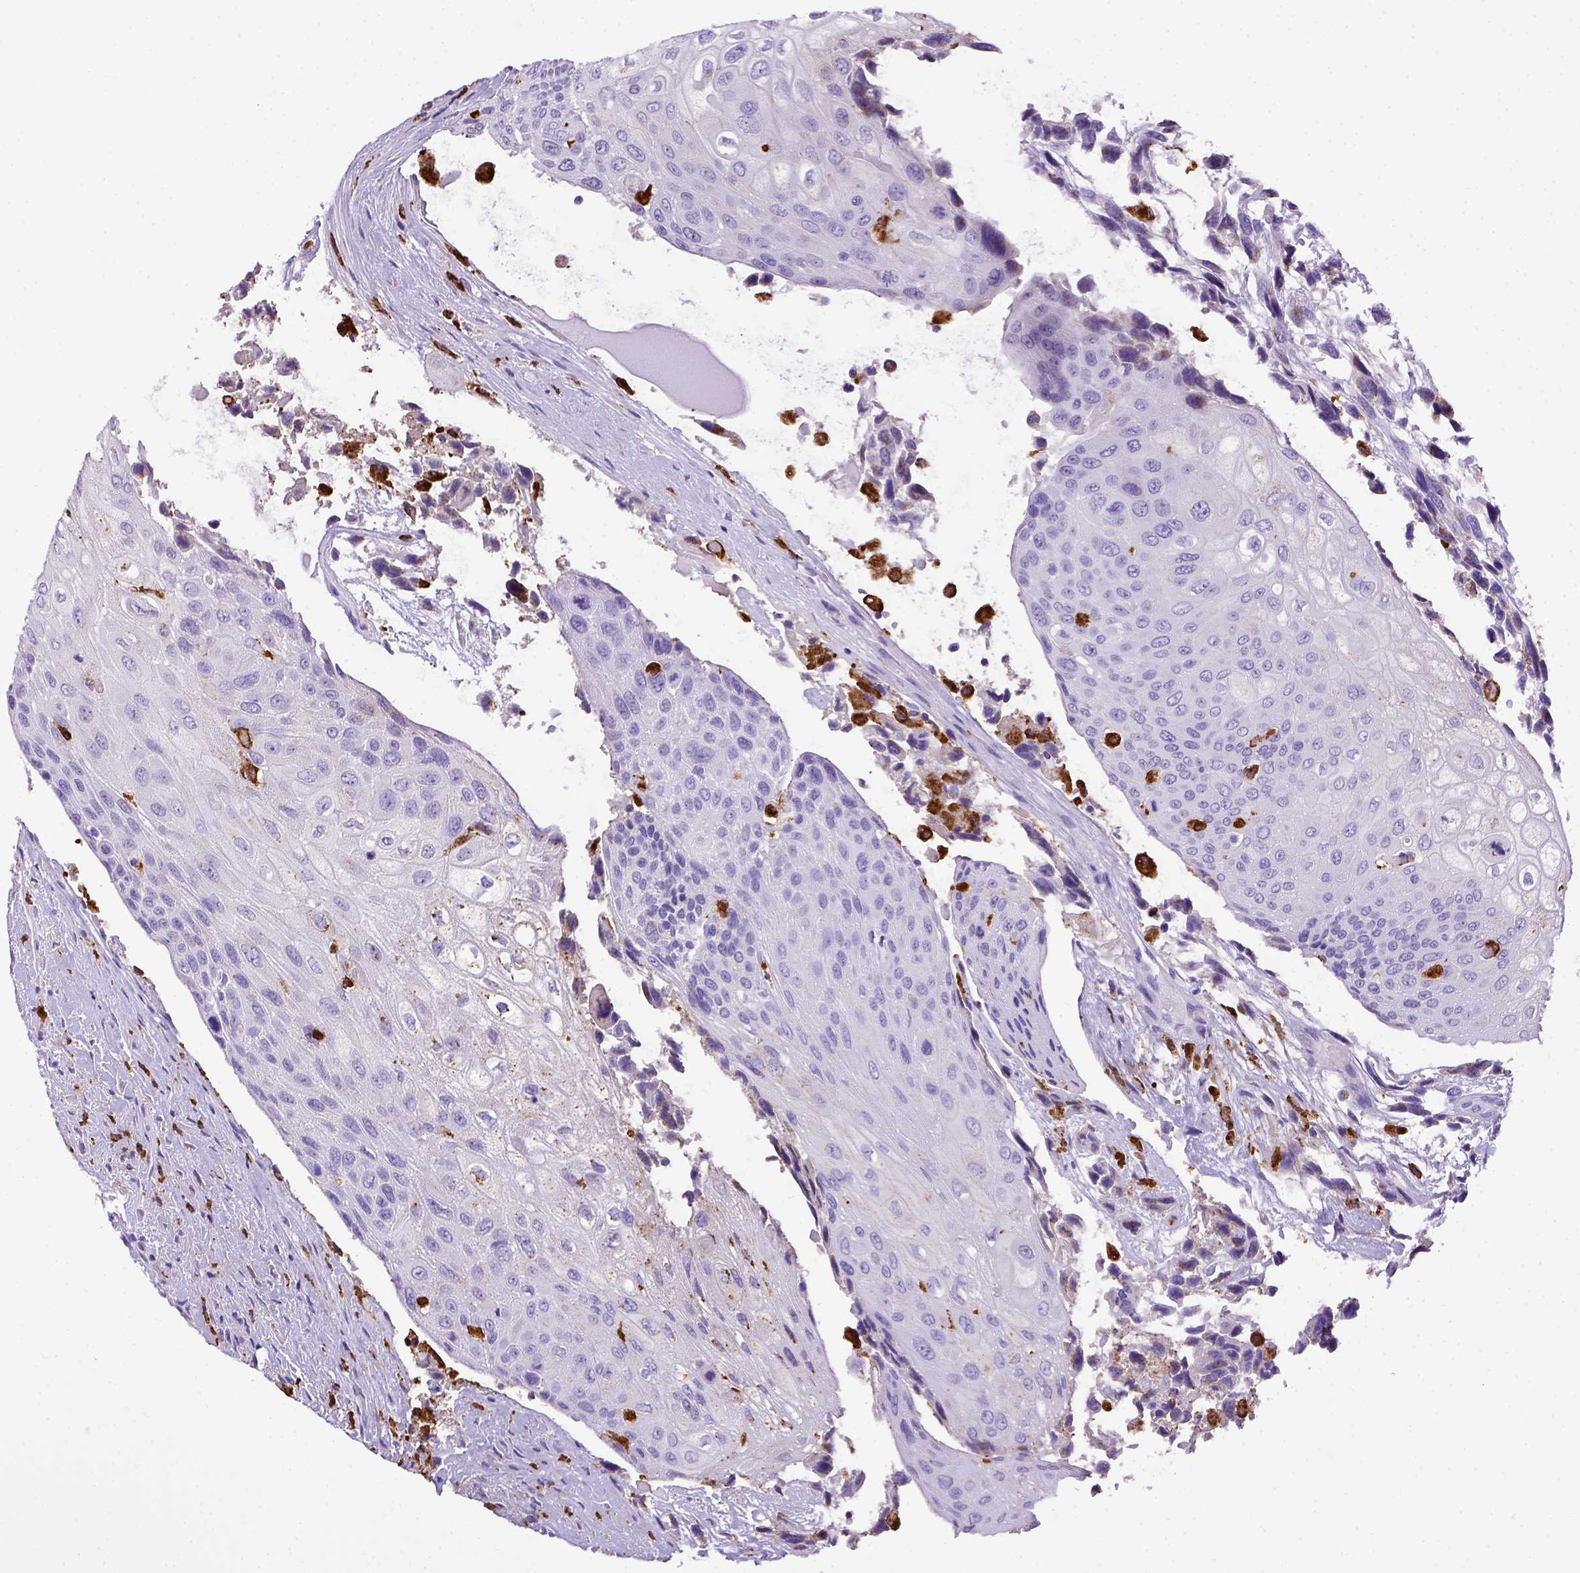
{"staining": {"intensity": "negative", "quantity": "none", "location": "none"}, "tissue": "urothelial cancer", "cell_type": "Tumor cells", "image_type": "cancer", "snomed": [{"axis": "morphology", "description": "Urothelial carcinoma, High grade"}, {"axis": "topography", "description": "Urinary bladder"}], "caption": "An image of urothelial cancer stained for a protein displays no brown staining in tumor cells. (DAB (3,3'-diaminobenzidine) immunohistochemistry, high magnification).", "gene": "CD68", "patient": {"sex": "female", "age": 70}}